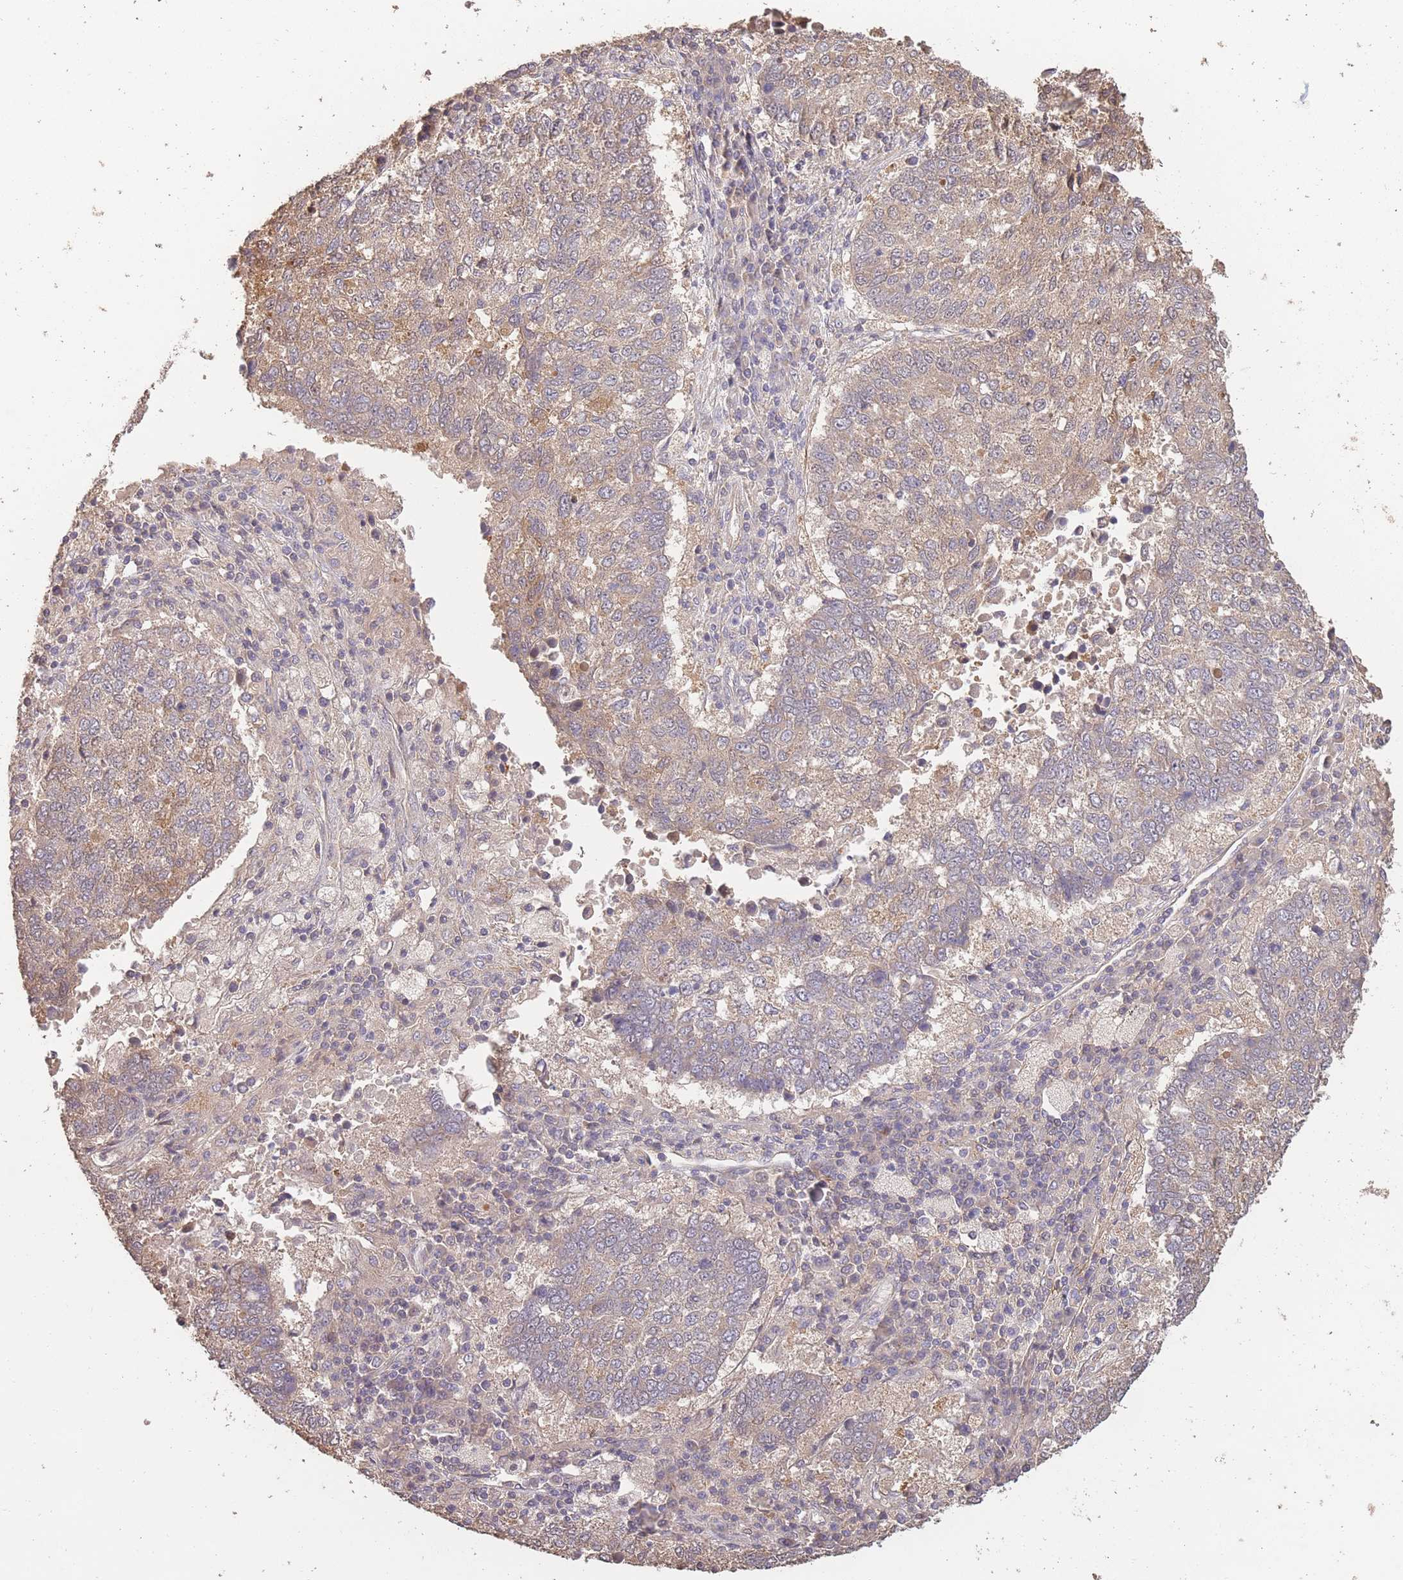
{"staining": {"intensity": "weak", "quantity": "25%-75%", "location": "cytoplasmic/membranous"}, "tissue": "lung cancer", "cell_type": "Tumor cells", "image_type": "cancer", "snomed": [{"axis": "morphology", "description": "Squamous cell carcinoma, NOS"}, {"axis": "topography", "description": "Lung"}], "caption": "Tumor cells exhibit weak cytoplasmic/membranous positivity in about 25%-75% of cells in lung squamous cell carcinoma. The protein is shown in brown color, while the nuclei are stained blue.", "gene": "NLRC4", "patient": {"sex": "male", "age": 73}}